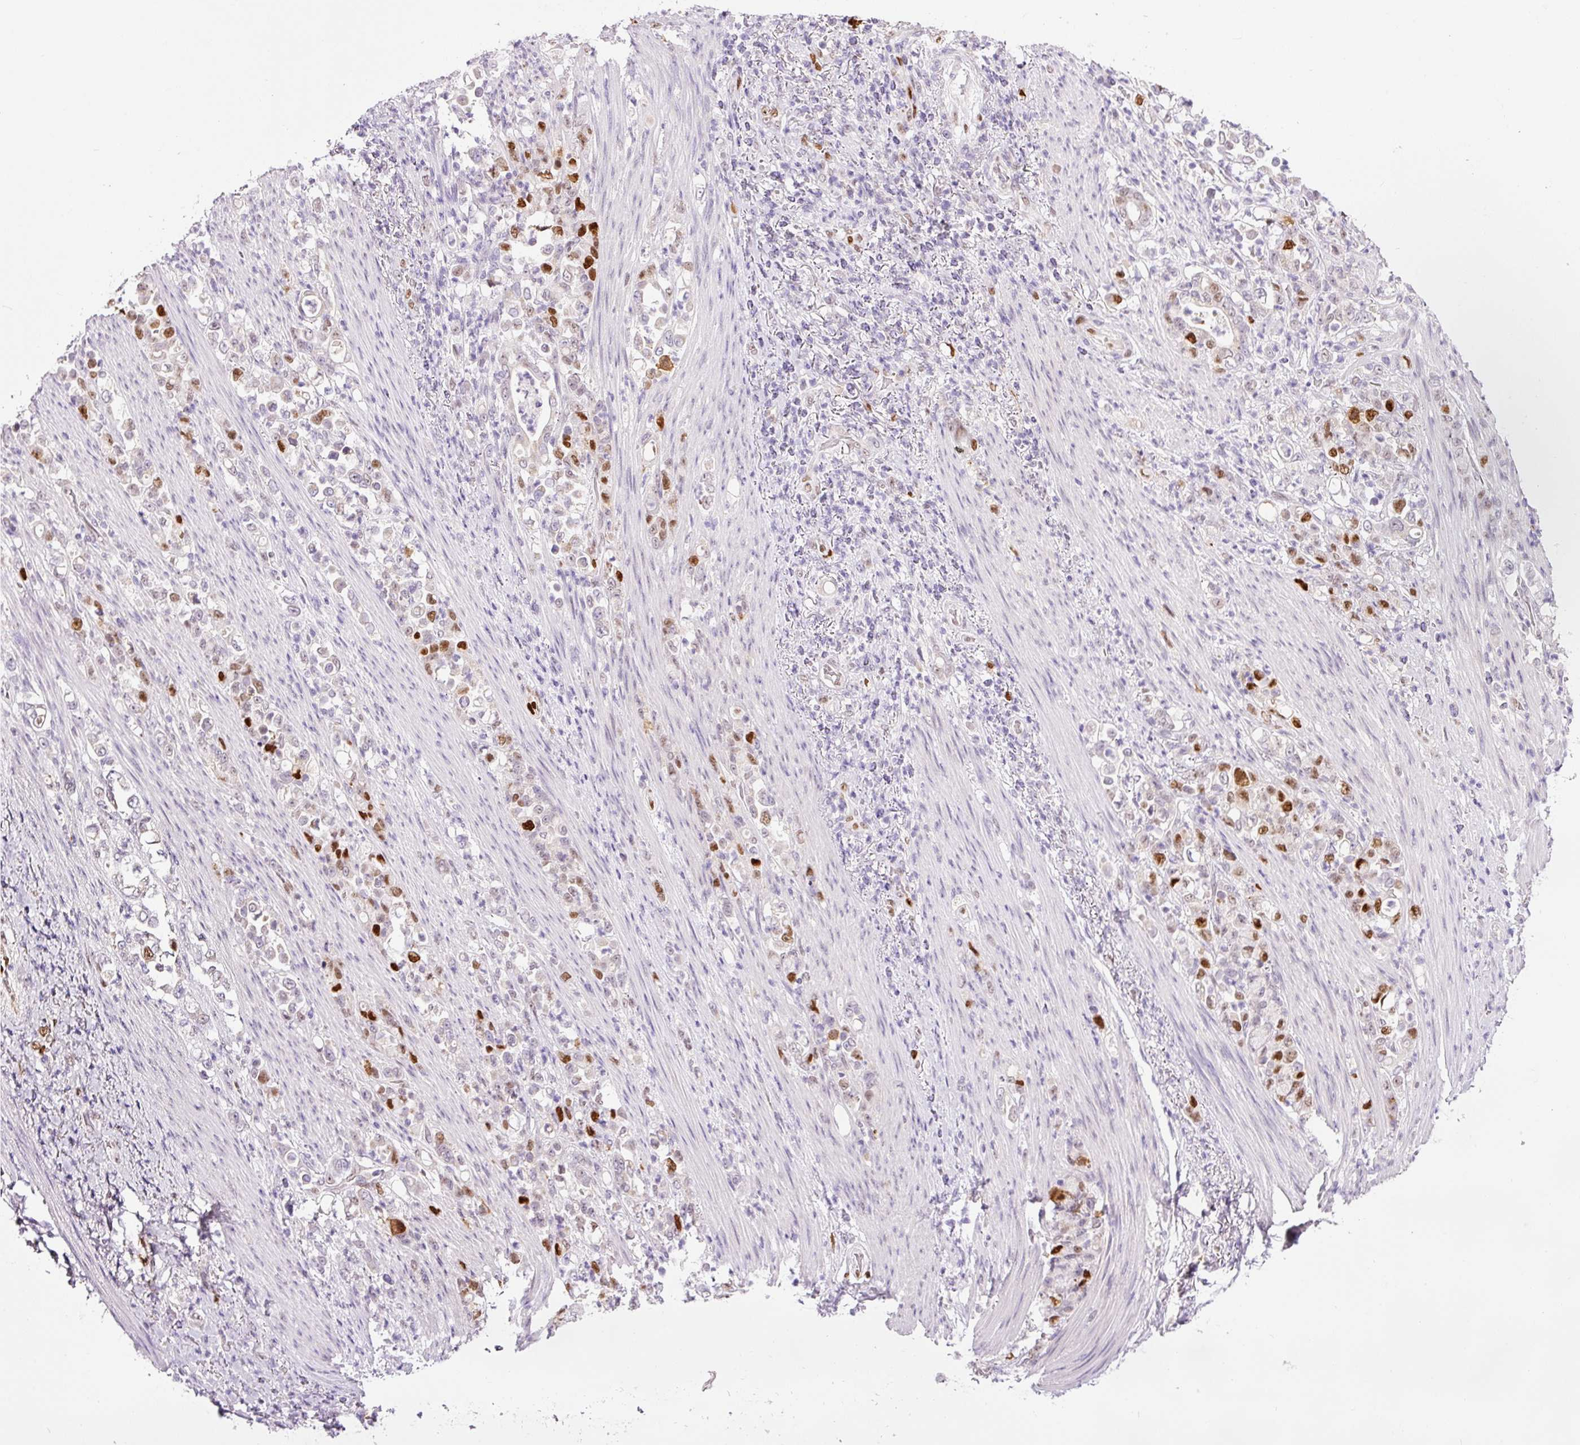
{"staining": {"intensity": "moderate", "quantity": "25%-75%", "location": "nuclear"}, "tissue": "stomach cancer", "cell_type": "Tumor cells", "image_type": "cancer", "snomed": [{"axis": "morphology", "description": "Normal tissue, NOS"}, {"axis": "morphology", "description": "Adenocarcinoma, NOS"}, {"axis": "topography", "description": "Stomach"}], "caption": "Moderate nuclear protein positivity is seen in about 25%-75% of tumor cells in adenocarcinoma (stomach).", "gene": "KPNA2", "patient": {"sex": "female", "age": 79}}